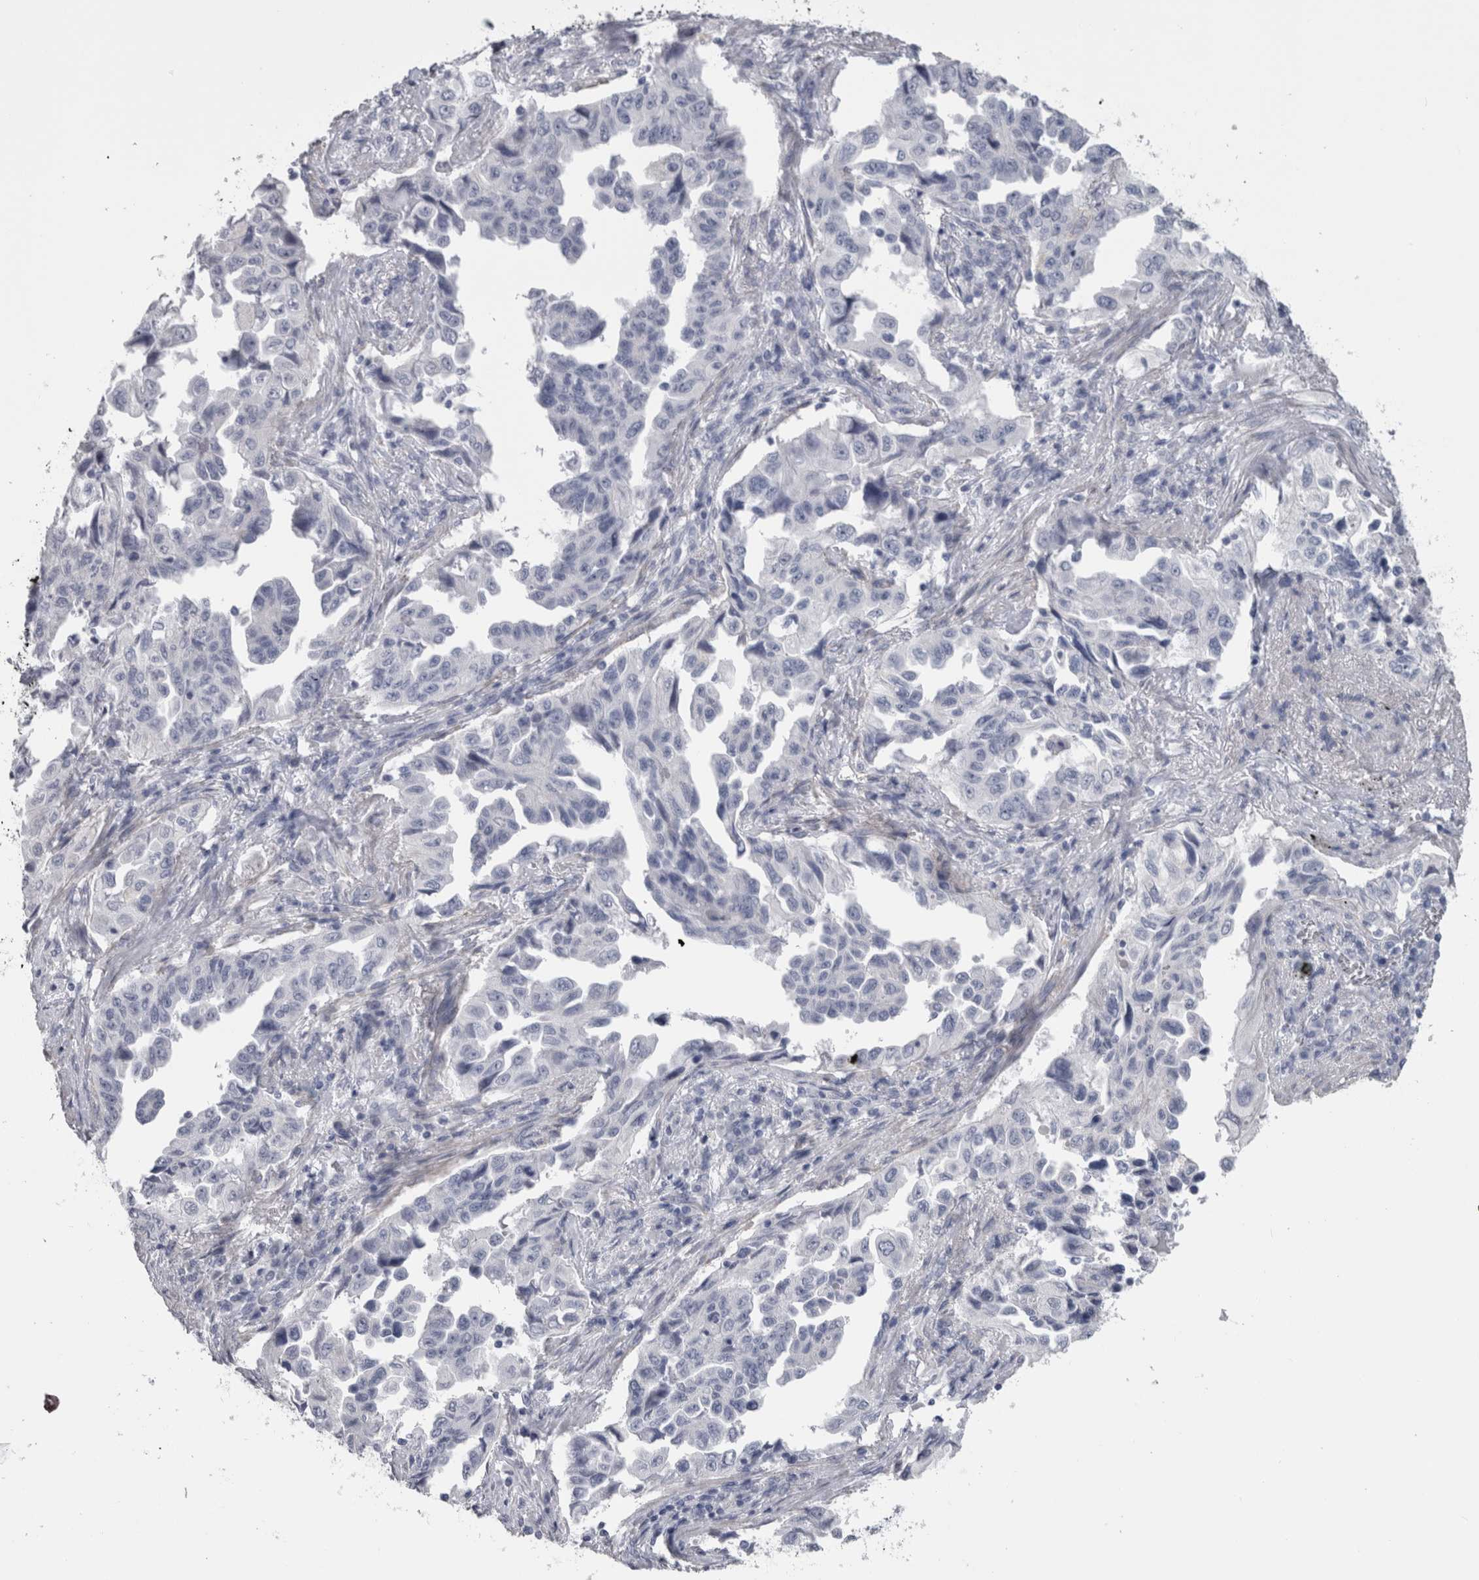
{"staining": {"intensity": "negative", "quantity": "none", "location": "none"}, "tissue": "lung cancer", "cell_type": "Tumor cells", "image_type": "cancer", "snomed": [{"axis": "morphology", "description": "Adenocarcinoma, NOS"}, {"axis": "topography", "description": "Lung"}], "caption": "Tumor cells show no significant protein expression in lung cancer. Nuclei are stained in blue.", "gene": "MSMB", "patient": {"sex": "female", "age": 51}}